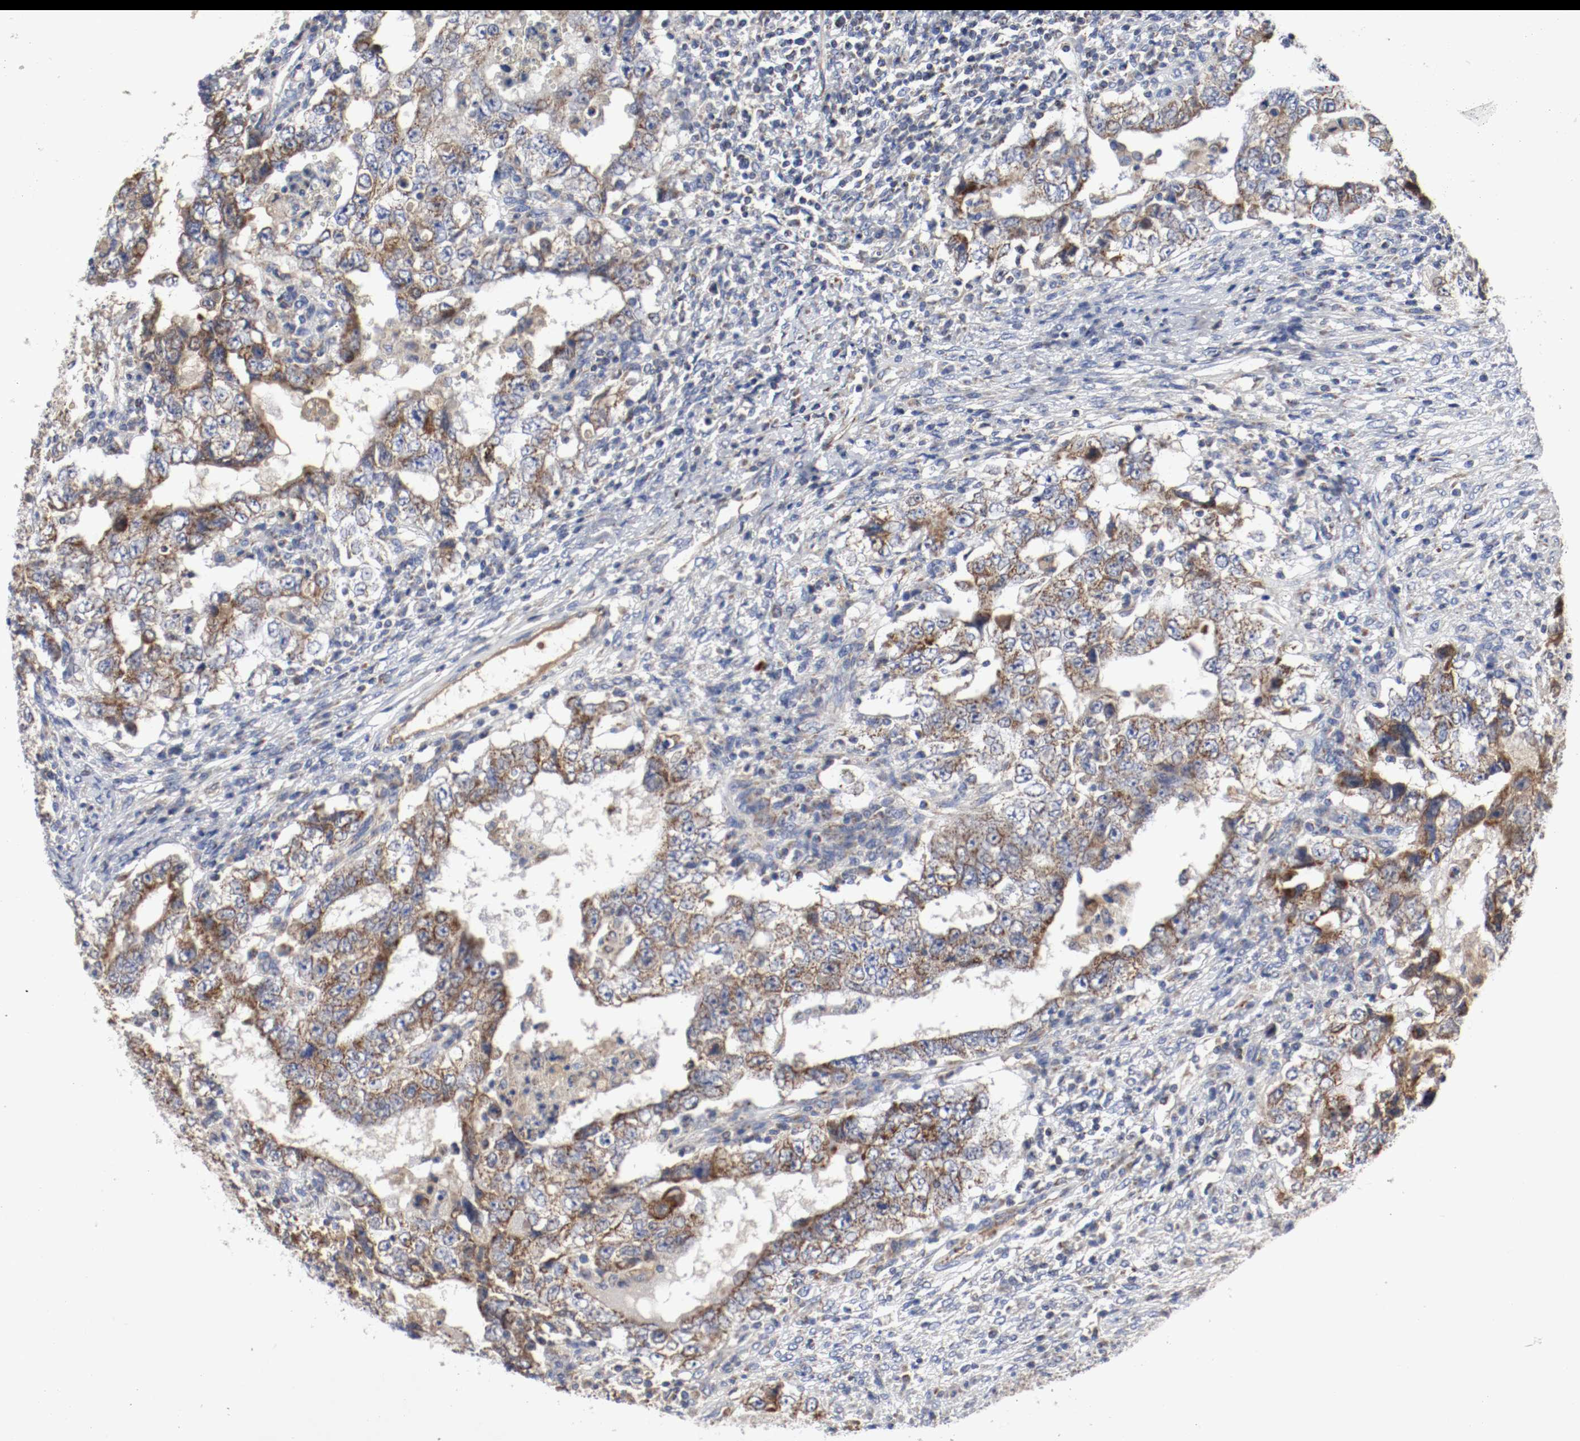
{"staining": {"intensity": "moderate", "quantity": ">75%", "location": "cytoplasmic/membranous"}, "tissue": "testis cancer", "cell_type": "Tumor cells", "image_type": "cancer", "snomed": [{"axis": "morphology", "description": "Carcinoma, Embryonal, NOS"}, {"axis": "topography", "description": "Testis"}], "caption": "Brown immunohistochemical staining in human testis embryonal carcinoma reveals moderate cytoplasmic/membranous positivity in approximately >75% of tumor cells.", "gene": "AFG3L2", "patient": {"sex": "male", "age": 26}}